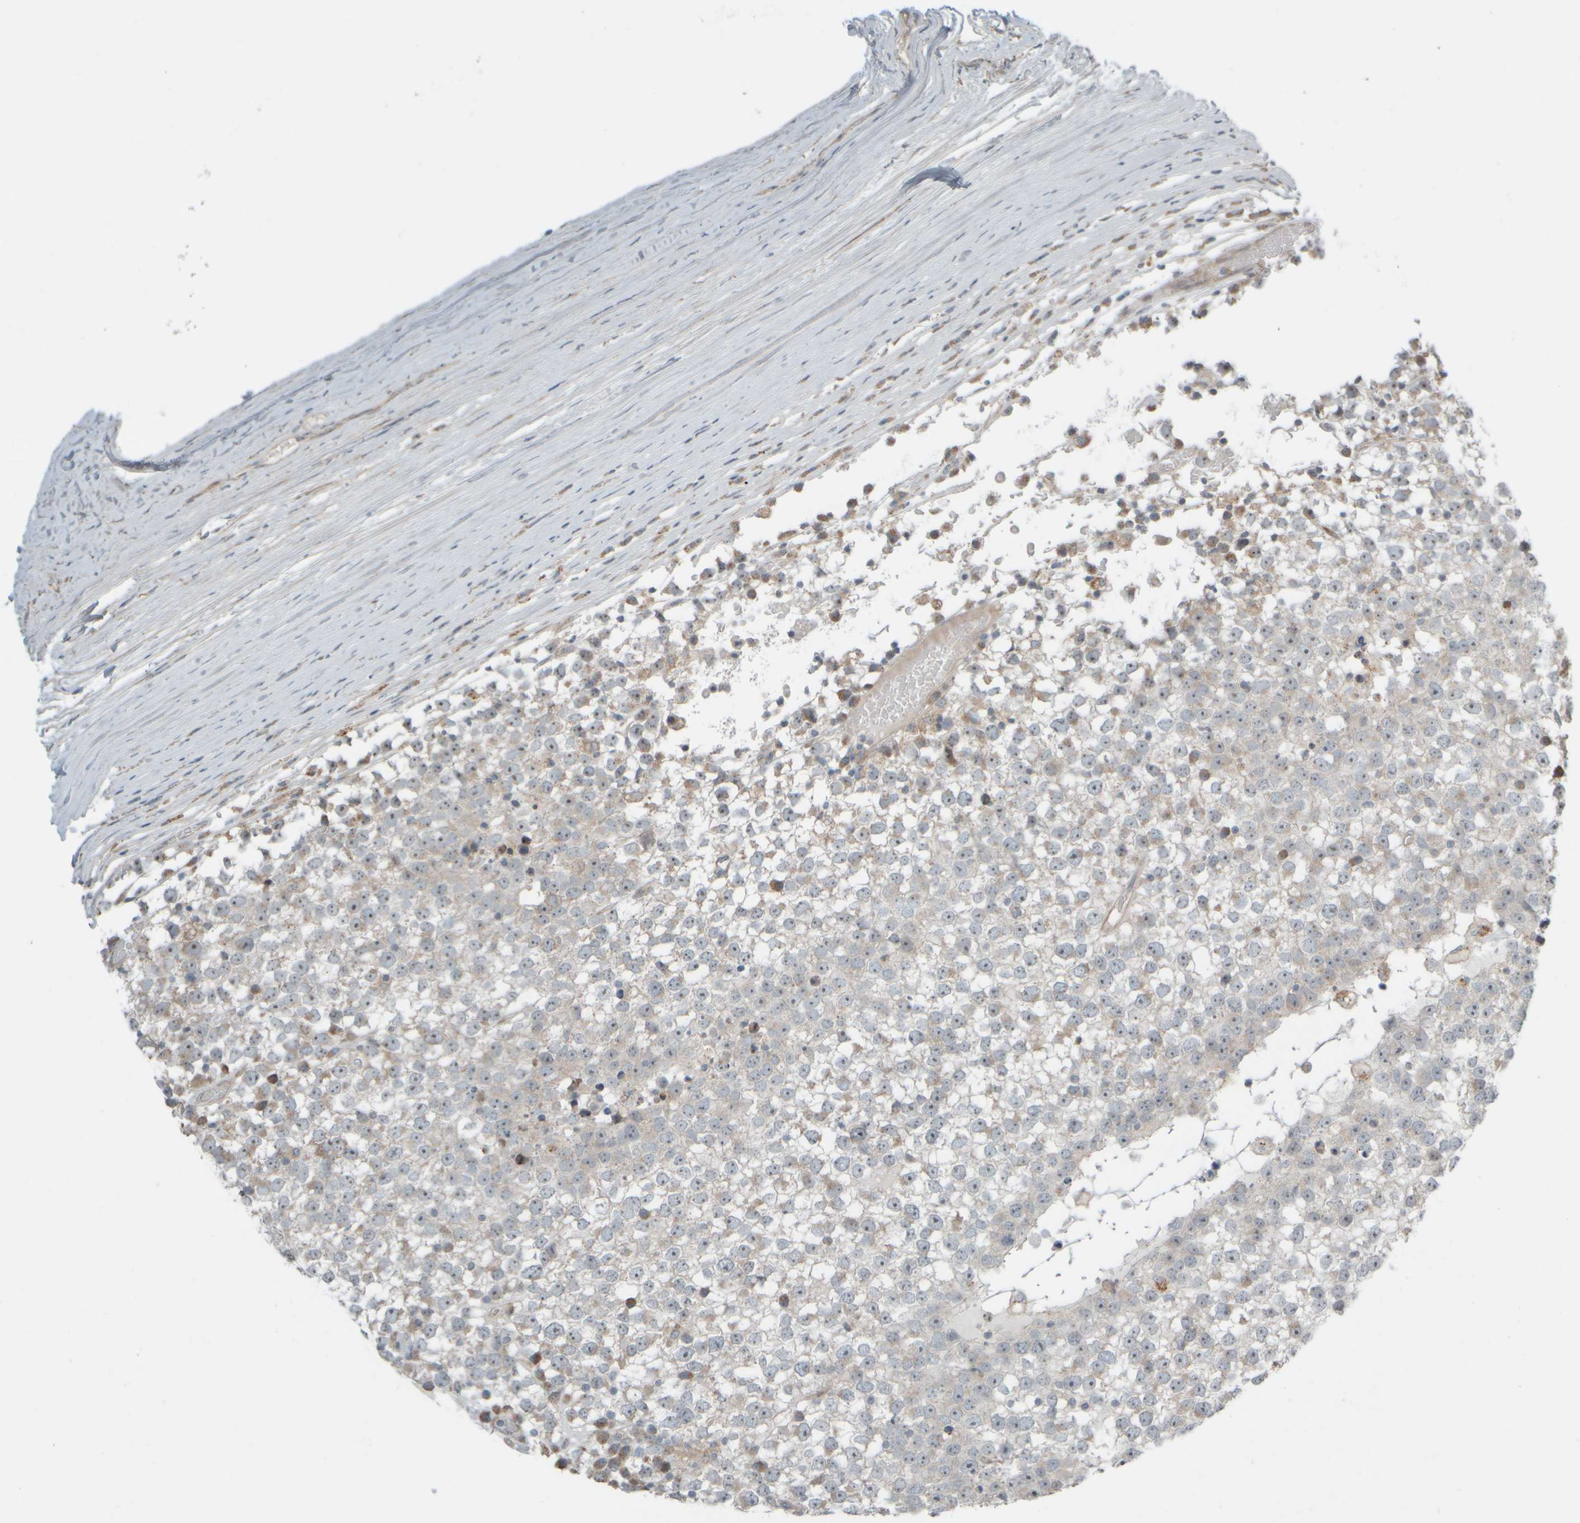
{"staining": {"intensity": "negative", "quantity": "none", "location": "none"}, "tissue": "testis cancer", "cell_type": "Tumor cells", "image_type": "cancer", "snomed": [{"axis": "morphology", "description": "Seminoma, NOS"}, {"axis": "topography", "description": "Testis"}], "caption": "A high-resolution photomicrograph shows IHC staining of testis seminoma, which exhibits no significant staining in tumor cells.", "gene": "HGS", "patient": {"sex": "male", "age": 65}}